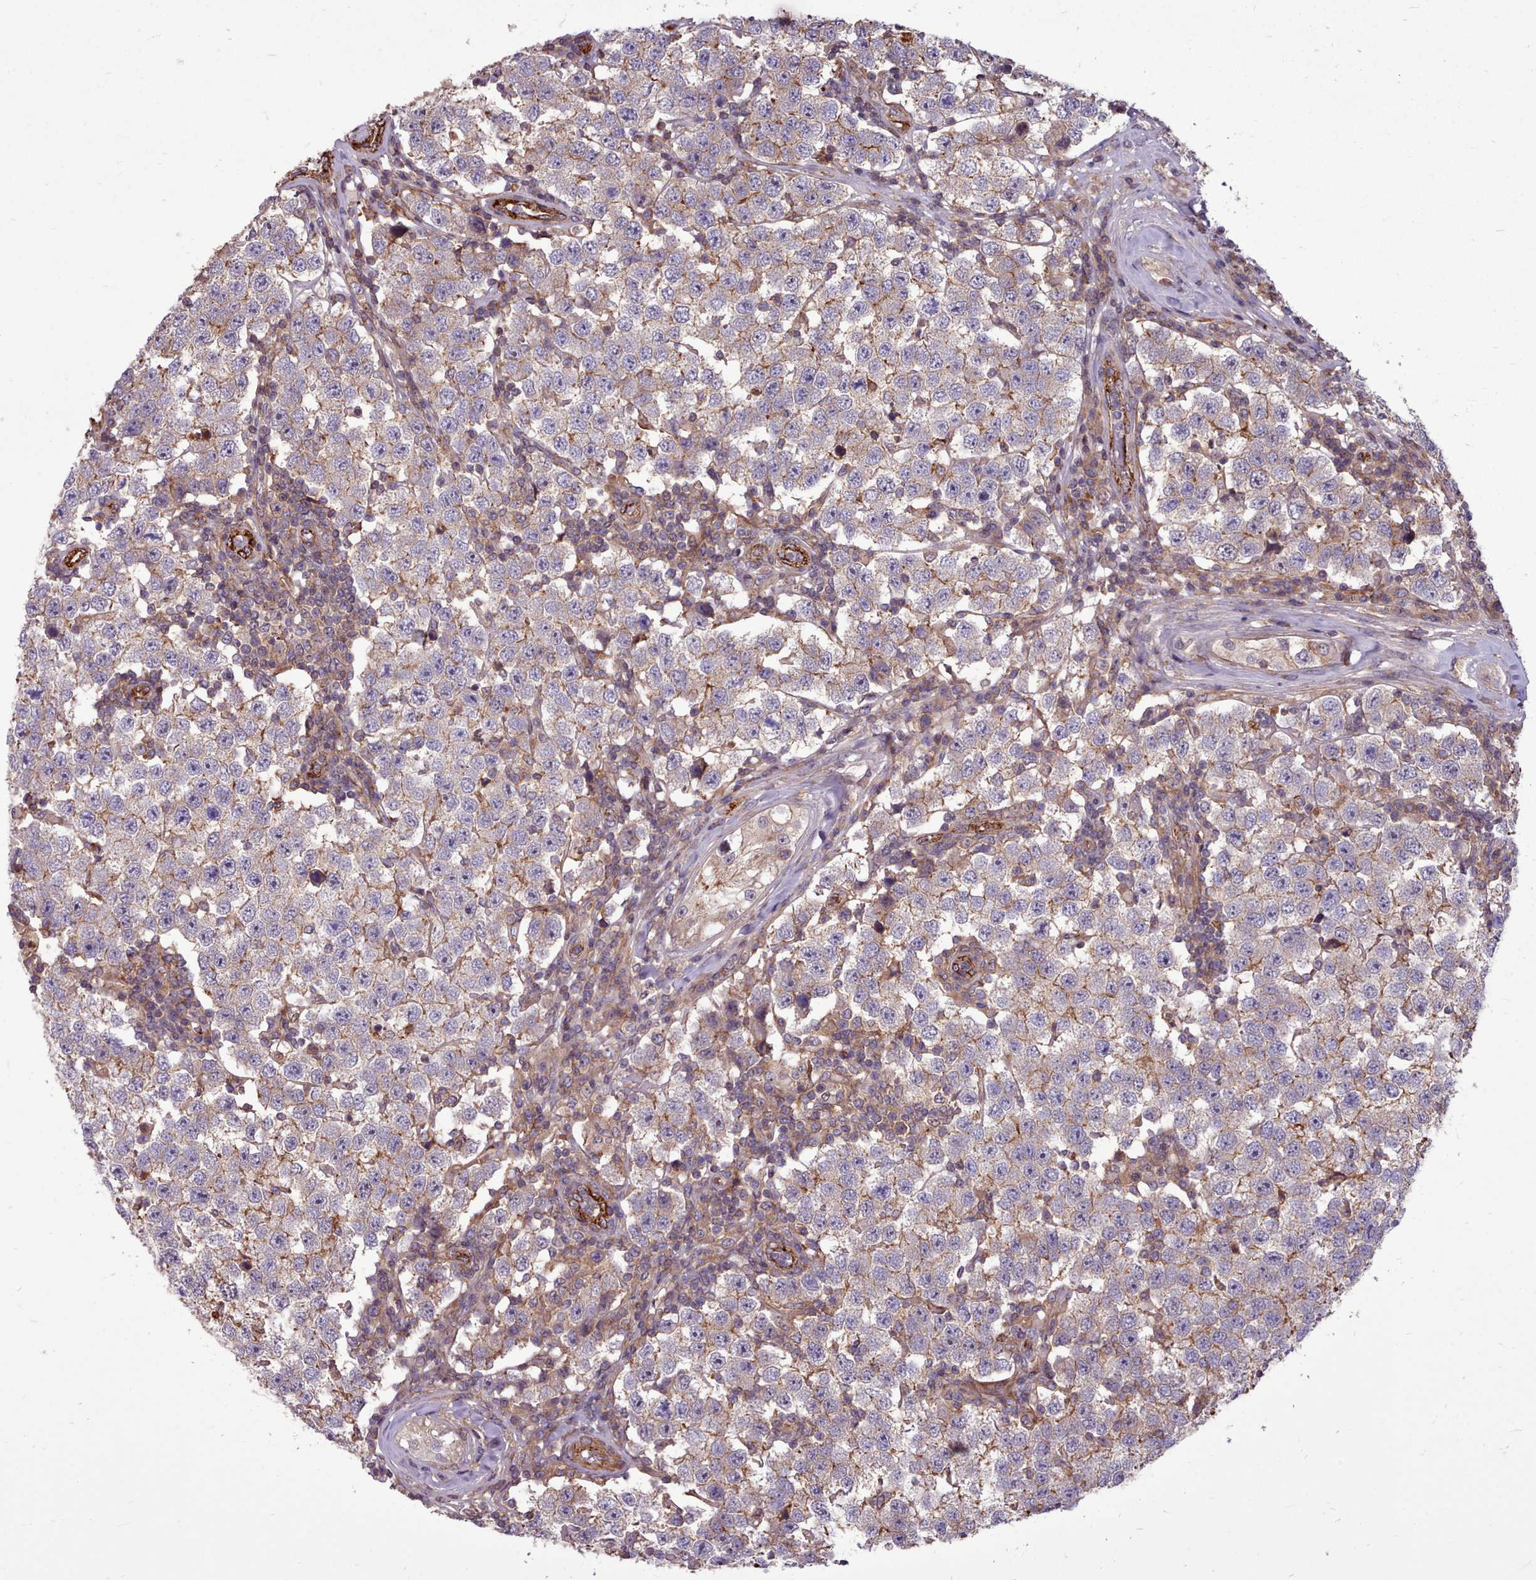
{"staining": {"intensity": "weak", "quantity": "<25%", "location": "cytoplasmic/membranous"}, "tissue": "testis cancer", "cell_type": "Tumor cells", "image_type": "cancer", "snomed": [{"axis": "morphology", "description": "Seminoma, NOS"}, {"axis": "topography", "description": "Testis"}], "caption": "Micrograph shows no protein expression in tumor cells of testis seminoma tissue. (IHC, brightfield microscopy, high magnification).", "gene": "STUB1", "patient": {"sex": "male", "age": 34}}